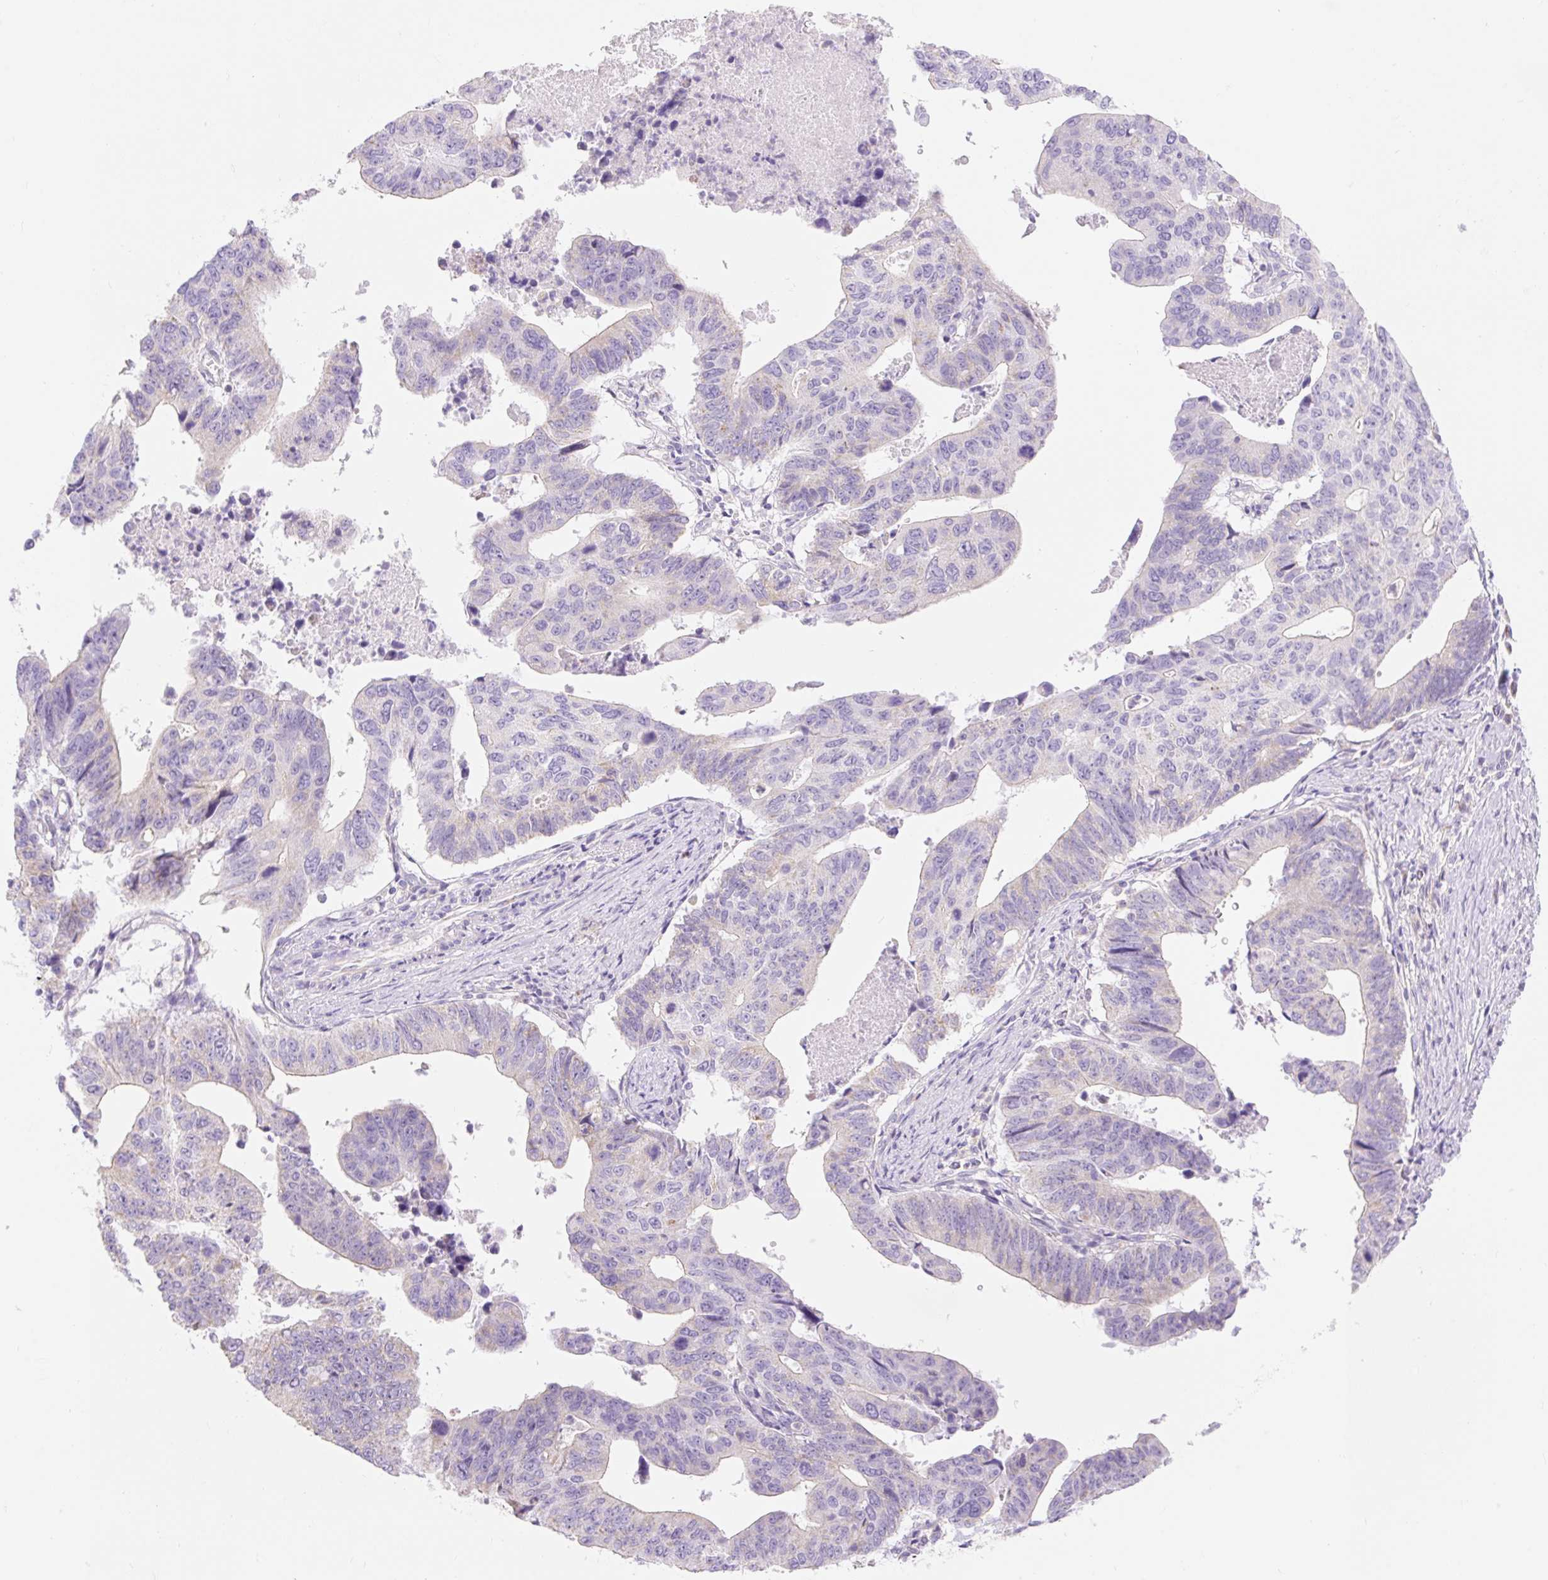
{"staining": {"intensity": "negative", "quantity": "none", "location": "none"}, "tissue": "stomach cancer", "cell_type": "Tumor cells", "image_type": "cancer", "snomed": [{"axis": "morphology", "description": "Adenocarcinoma, NOS"}, {"axis": "topography", "description": "Stomach"}], "caption": "An immunohistochemistry (IHC) image of stomach cancer (adenocarcinoma) is shown. There is no staining in tumor cells of stomach cancer (adenocarcinoma).", "gene": "DHX35", "patient": {"sex": "male", "age": 59}}